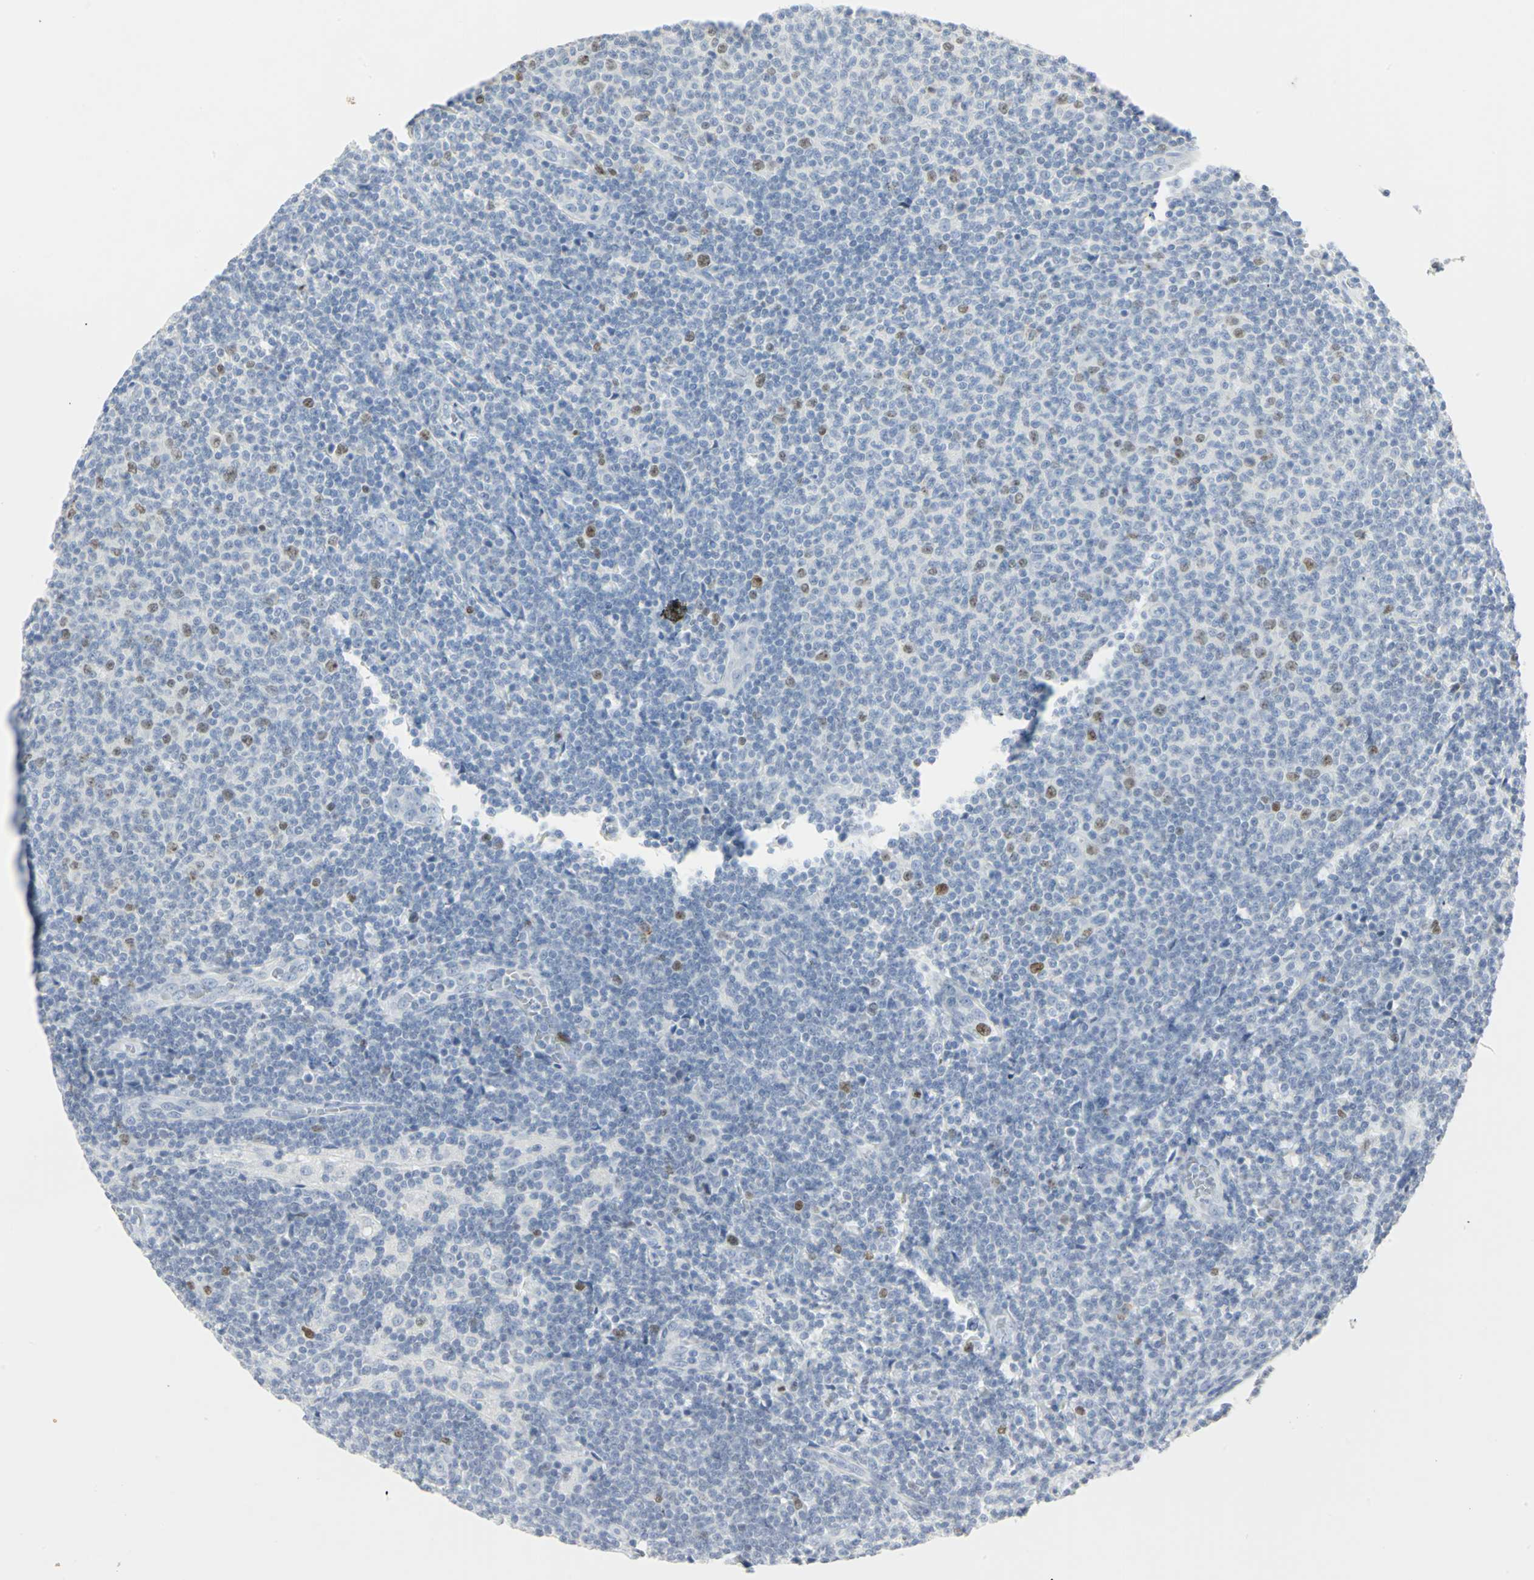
{"staining": {"intensity": "moderate", "quantity": "<25%", "location": "nuclear"}, "tissue": "lymphoma", "cell_type": "Tumor cells", "image_type": "cancer", "snomed": [{"axis": "morphology", "description": "Malignant lymphoma, non-Hodgkin's type, Low grade"}, {"axis": "topography", "description": "Lymph node"}], "caption": "IHC image of human low-grade malignant lymphoma, non-Hodgkin's type stained for a protein (brown), which demonstrates low levels of moderate nuclear positivity in about <25% of tumor cells.", "gene": "HELLS", "patient": {"sex": "male", "age": 66}}